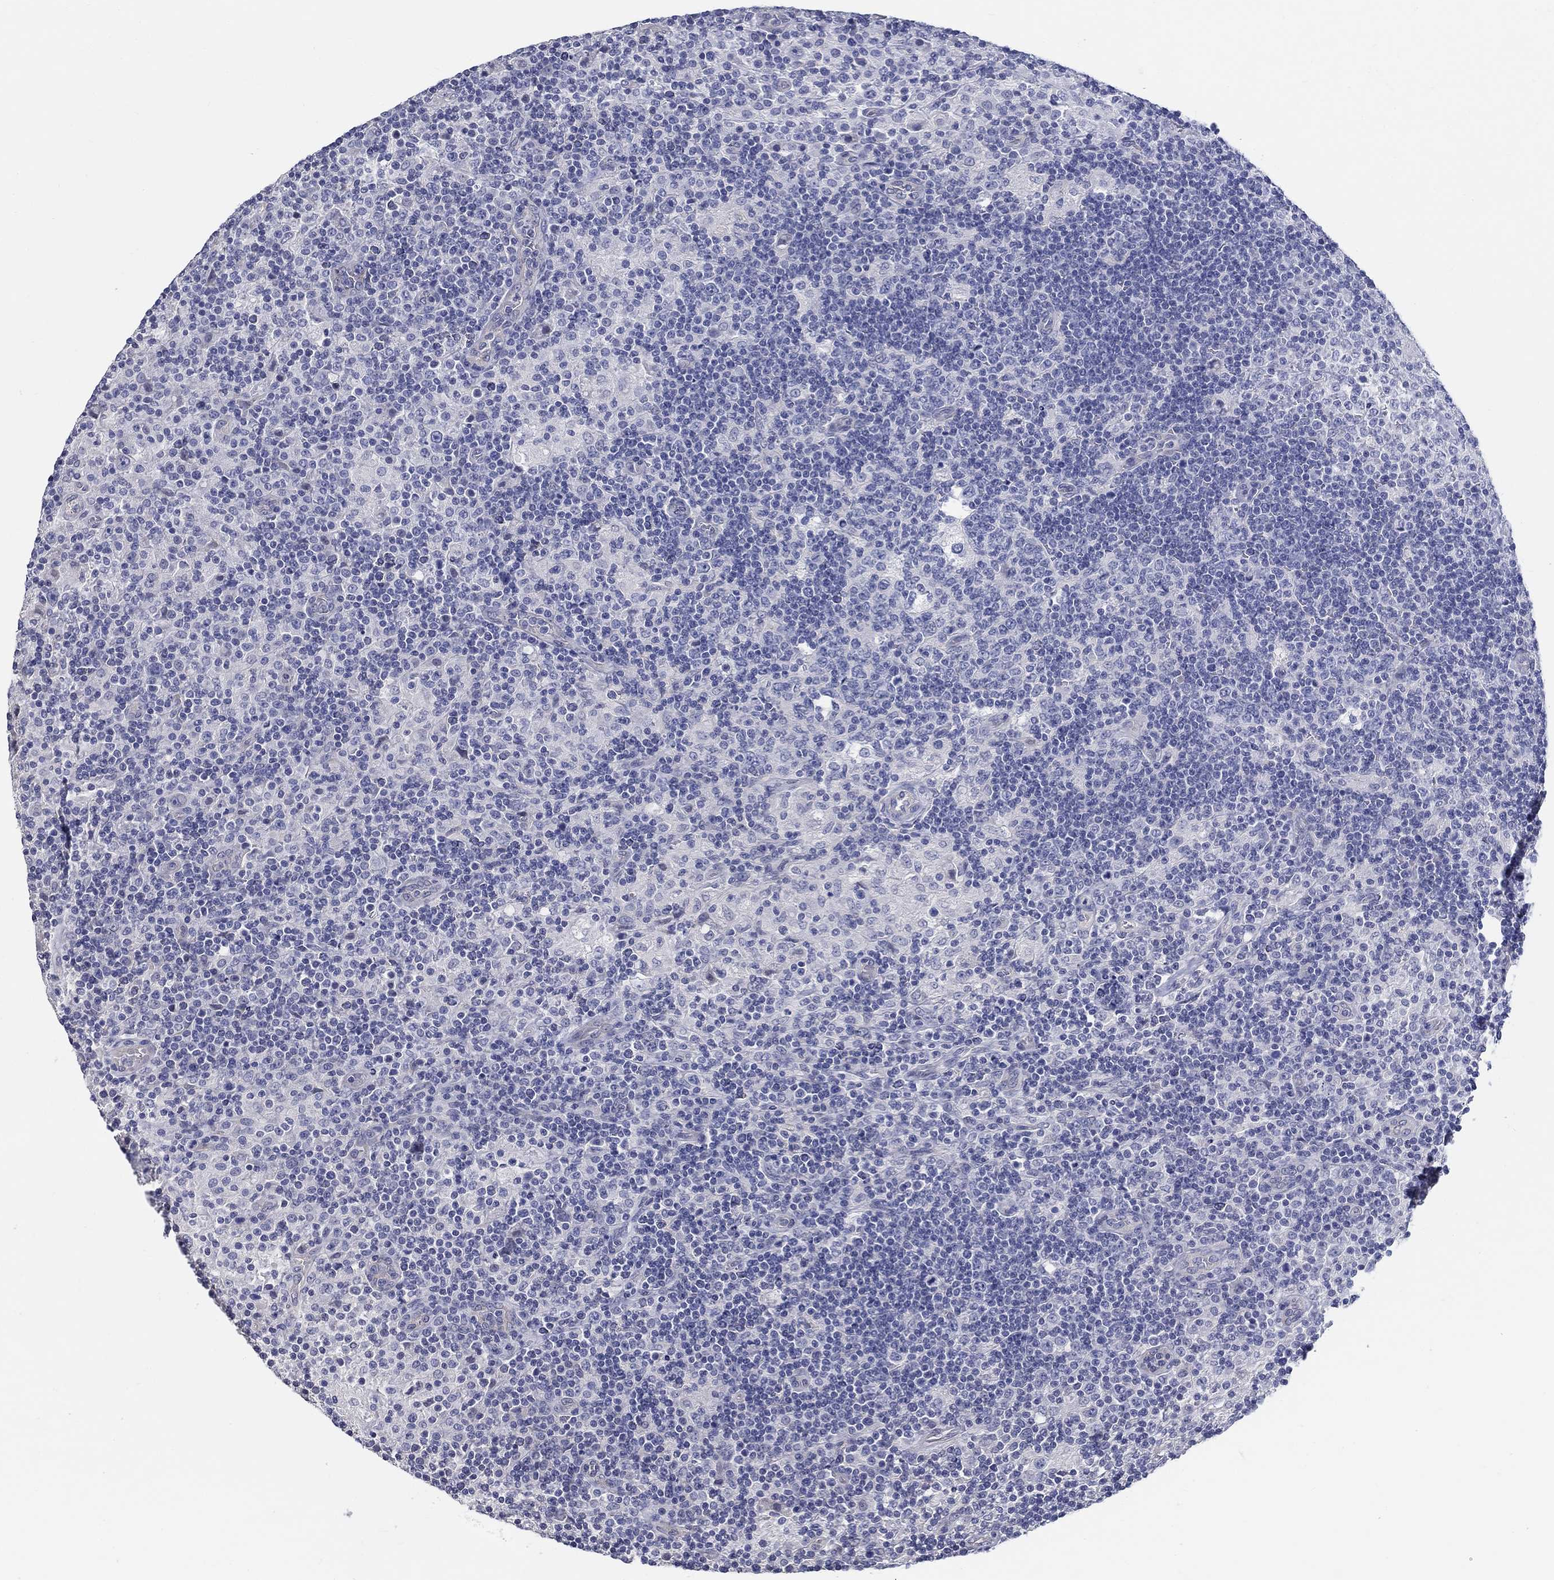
{"staining": {"intensity": "negative", "quantity": "none", "location": "none"}, "tissue": "lymphoma", "cell_type": "Tumor cells", "image_type": "cancer", "snomed": [{"axis": "morphology", "description": "Hodgkin's disease, NOS"}, {"axis": "topography", "description": "Lymph node"}], "caption": "This is a photomicrograph of immunohistochemistry staining of Hodgkin's disease, which shows no positivity in tumor cells.", "gene": "CRYGD", "patient": {"sex": "male", "age": 70}}